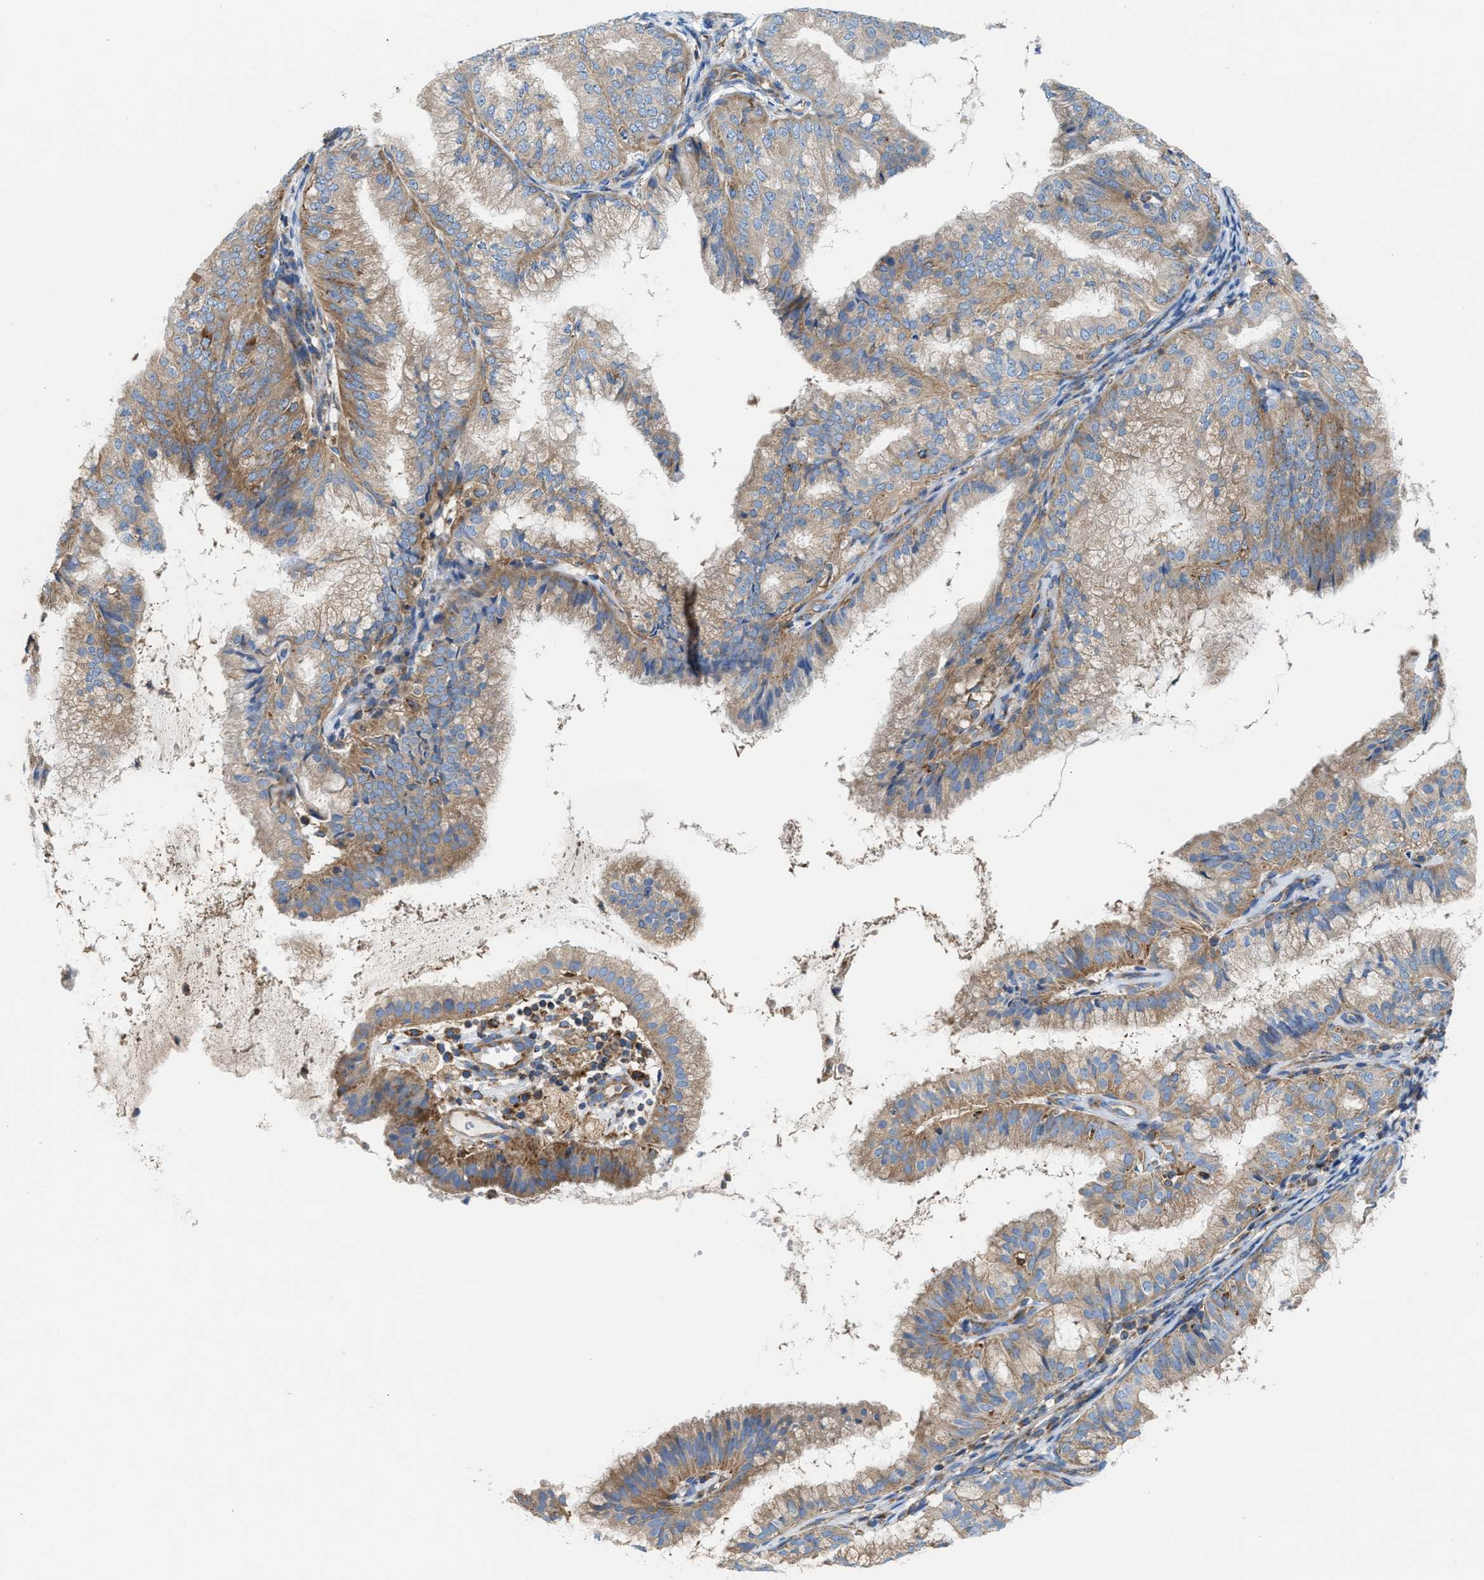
{"staining": {"intensity": "moderate", "quantity": ">75%", "location": "cytoplasmic/membranous"}, "tissue": "endometrial cancer", "cell_type": "Tumor cells", "image_type": "cancer", "snomed": [{"axis": "morphology", "description": "Adenocarcinoma, NOS"}, {"axis": "topography", "description": "Endometrium"}], "caption": "Human adenocarcinoma (endometrial) stained for a protein (brown) exhibits moderate cytoplasmic/membranous positive positivity in about >75% of tumor cells.", "gene": "TBC1D15", "patient": {"sex": "female", "age": 63}}